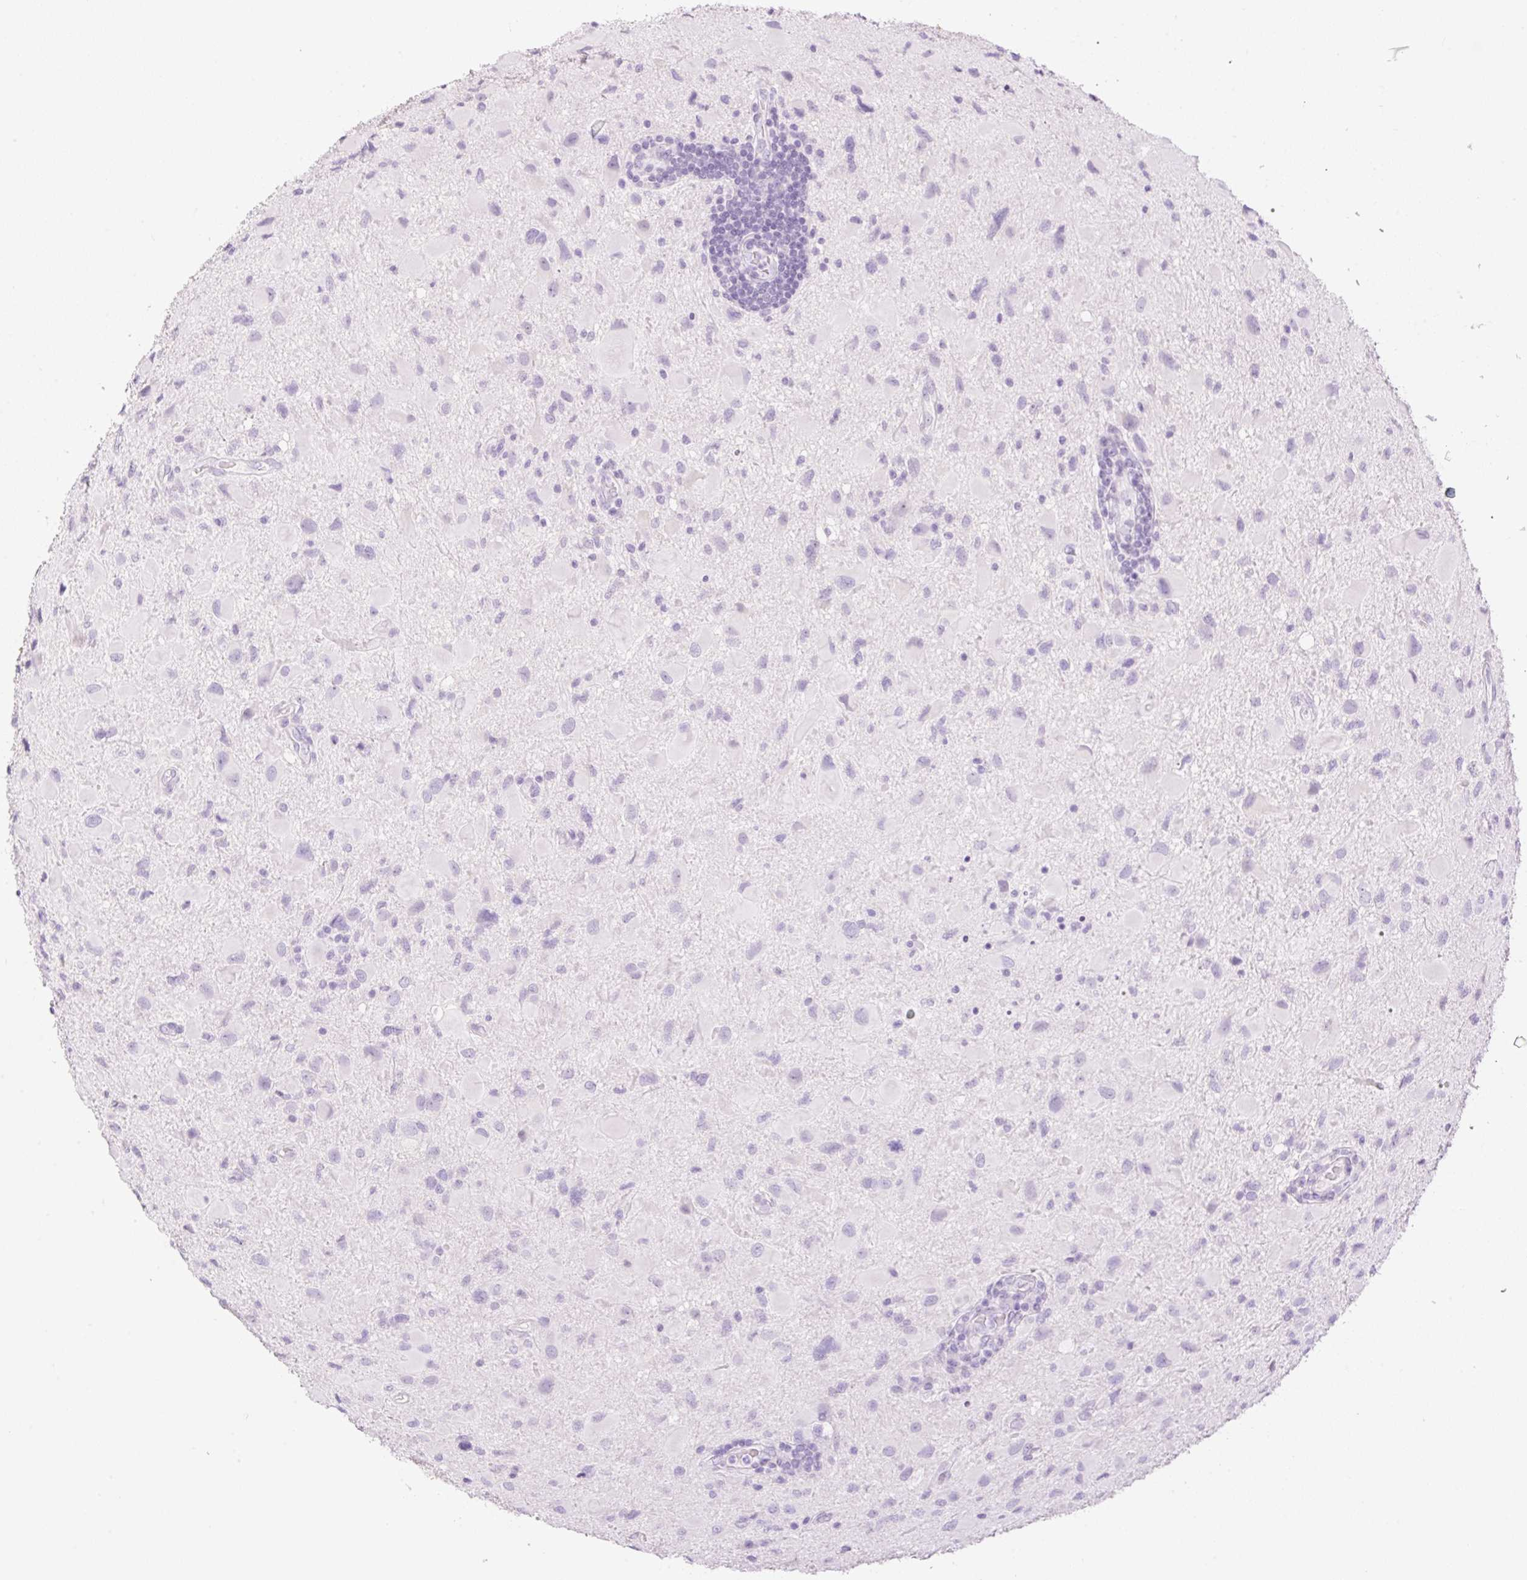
{"staining": {"intensity": "negative", "quantity": "none", "location": "none"}, "tissue": "glioma", "cell_type": "Tumor cells", "image_type": "cancer", "snomed": [{"axis": "morphology", "description": "Glioma, malignant, Low grade"}, {"axis": "topography", "description": "Brain"}], "caption": "DAB (3,3'-diaminobenzidine) immunohistochemical staining of human glioma shows no significant positivity in tumor cells. The staining was performed using DAB to visualize the protein expression in brown, while the nuclei were stained in blue with hematoxylin (Magnification: 20x).", "gene": "SP140L", "patient": {"sex": "female", "age": 32}}